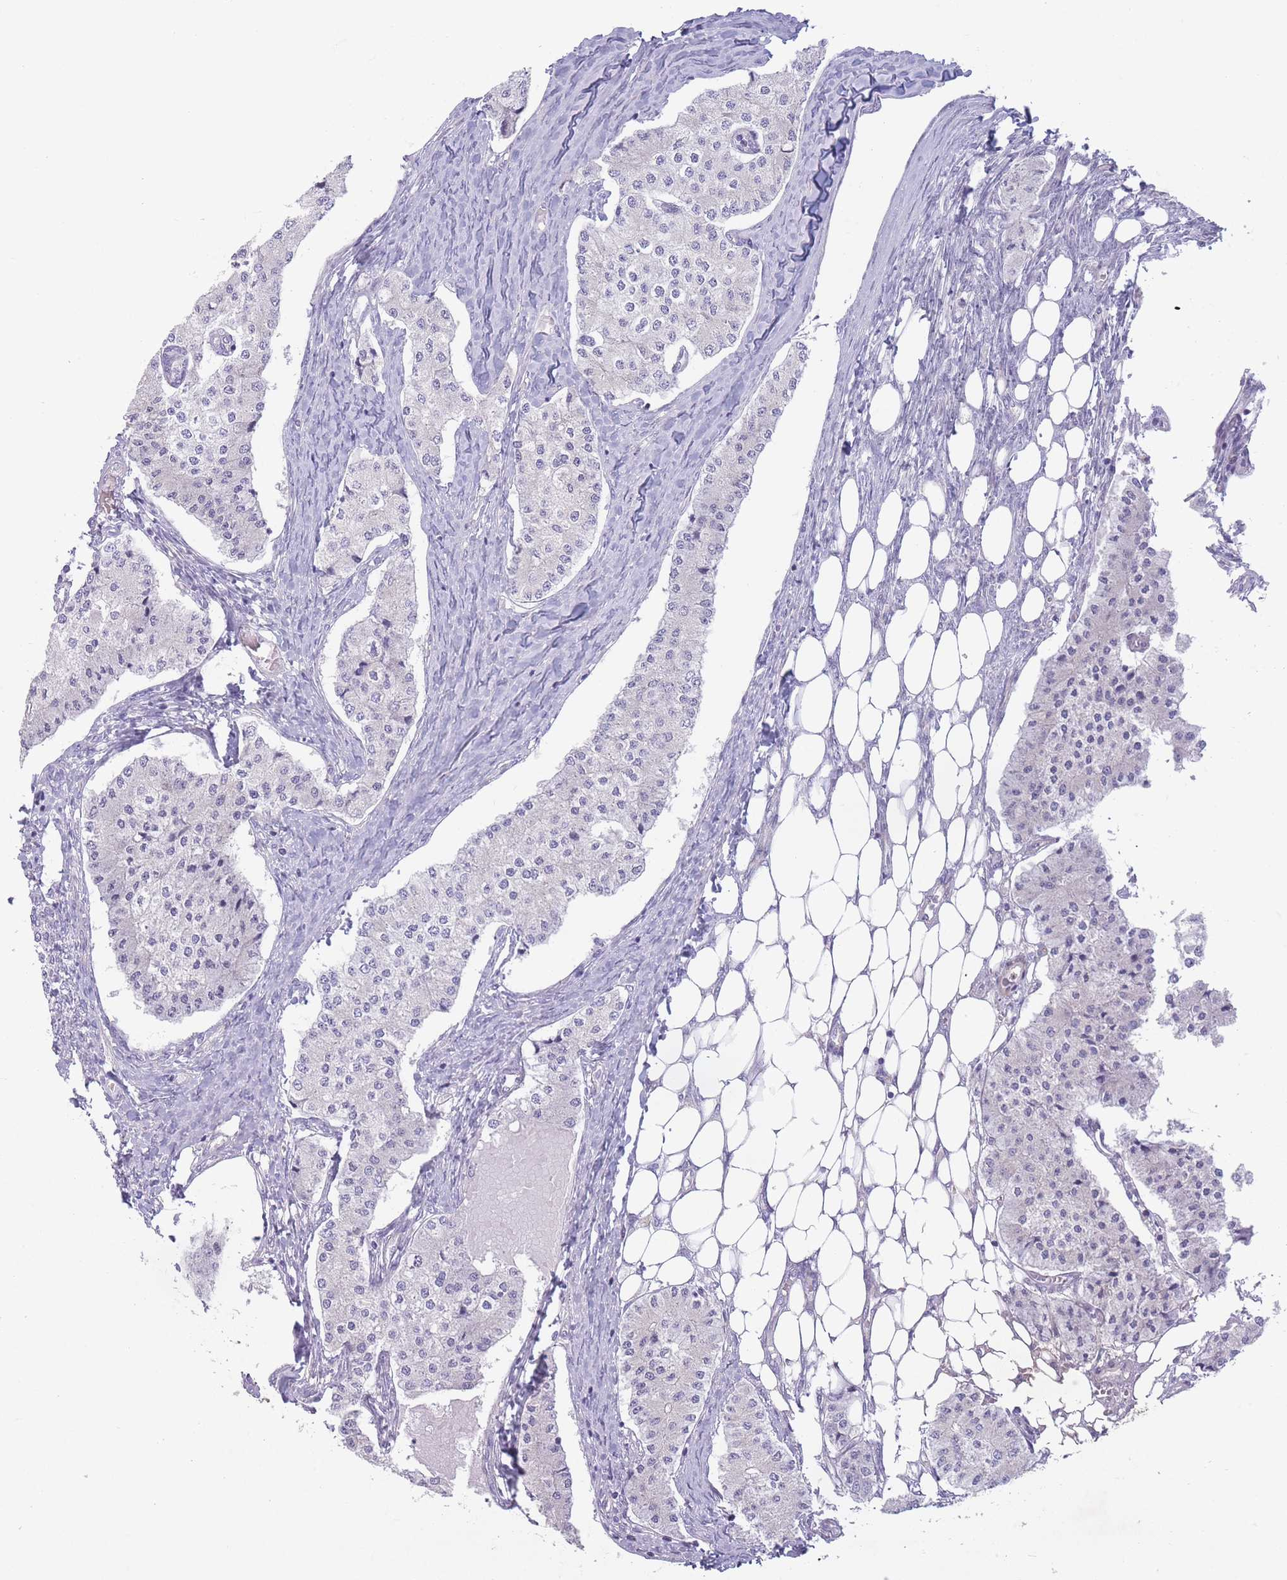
{"staining": {"intensity": "negative", "quantity": "none", "location": "none"}, "tissue": "carcinoid", "cell_type": "Tumor cells", "image_type": "cancer", "snomed": [{"axis": "morphology", "description": "Carcinoid, malignant, NOS"}, {"axis": "topography", "description": "Colon"}], "caption": "DAB immunohistochemical staining of malignant carcinoid shows no significant staining in tumor cells. The staining is performed using DAB (3,3'-diaminobenzidine) brown chromogen with nuclei counter-stained in using hematoxylin.", "gene": "PNPLA5", "patient": {"sex": "female", "age": 52}}